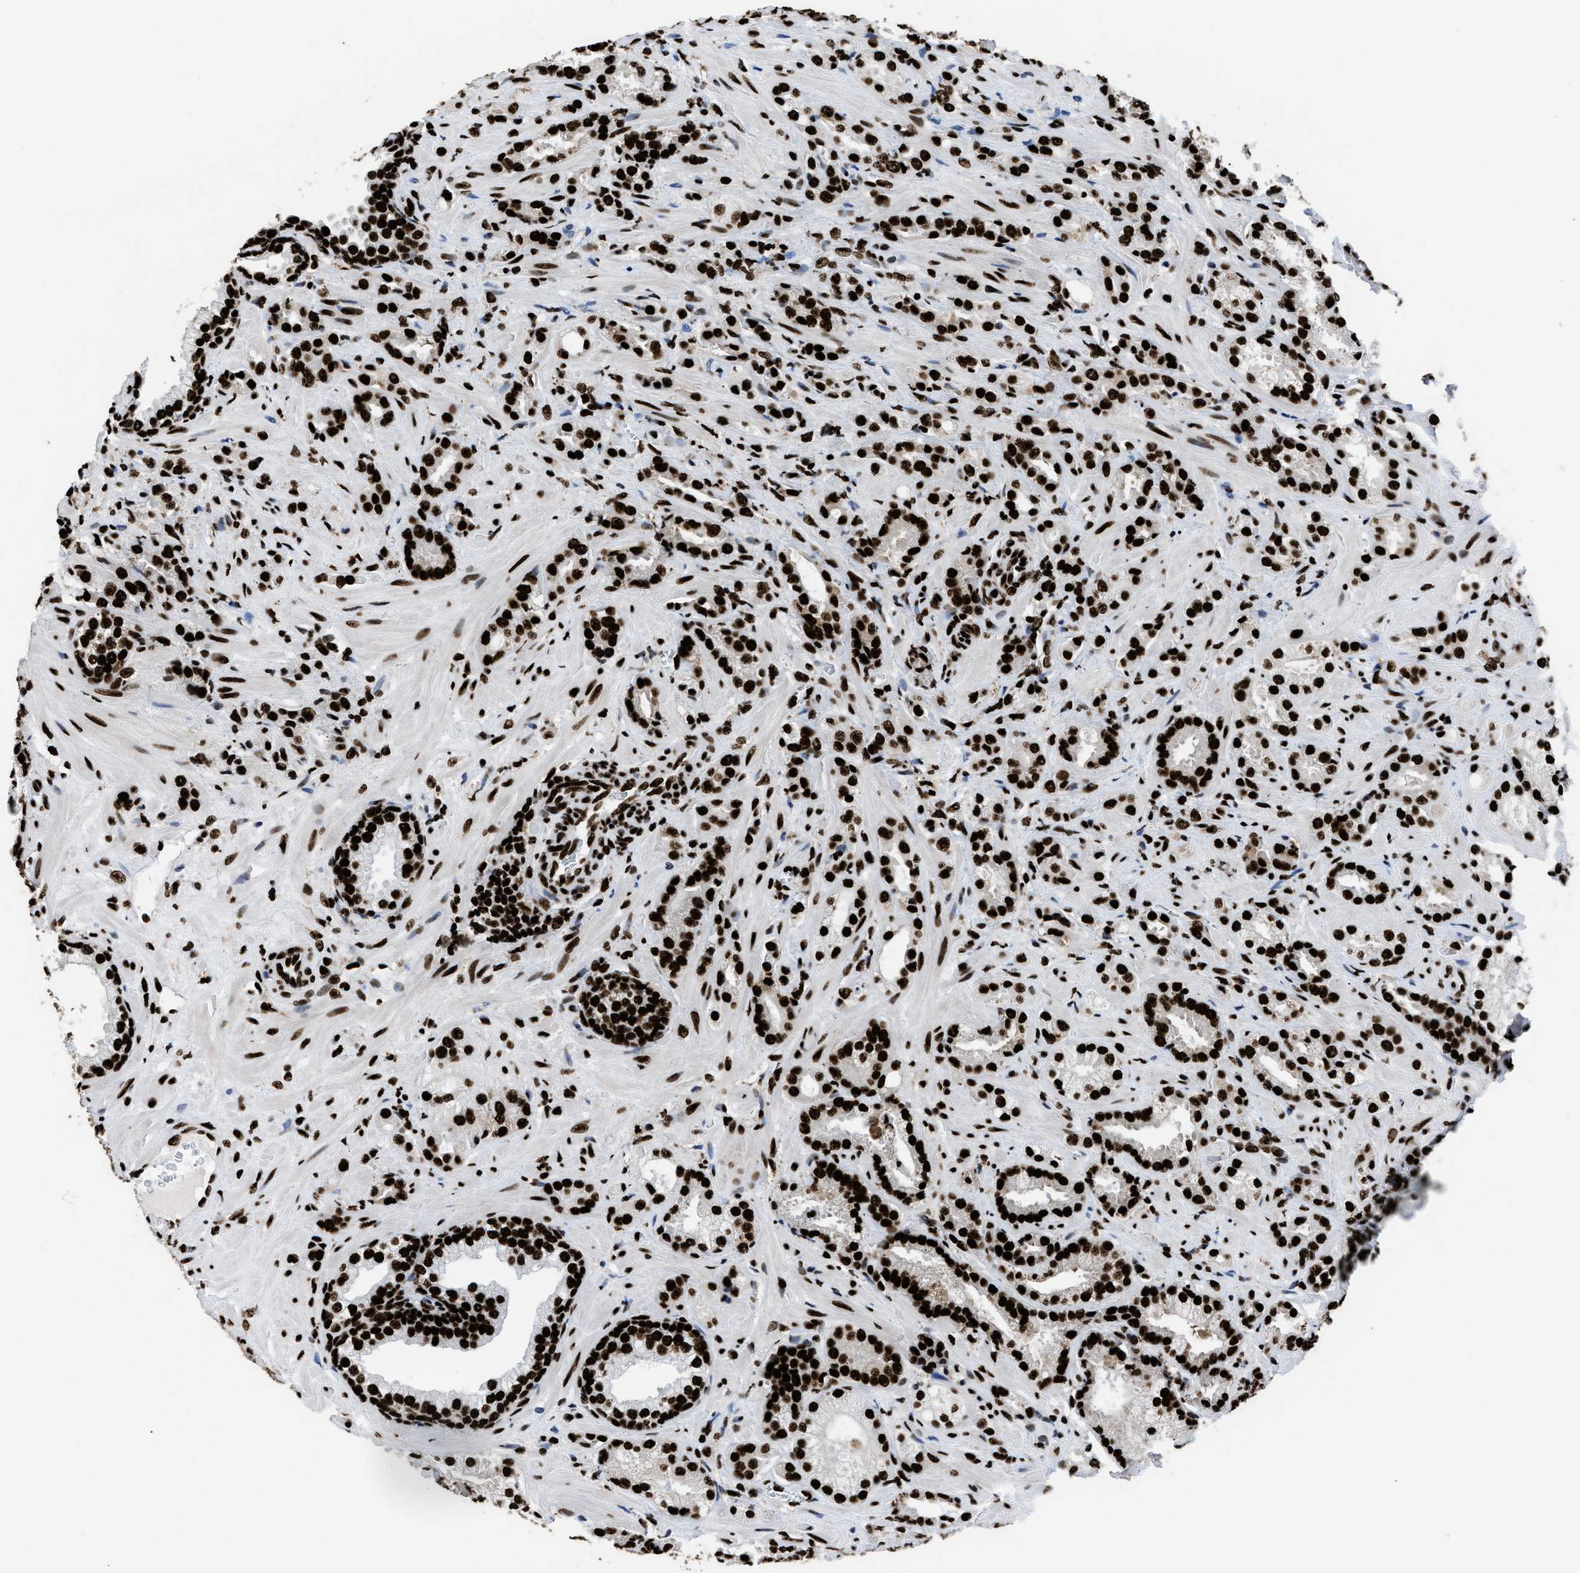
{"staining": {"intensity": "strong", "quantity": ">75%", "location": "nuclear"}, "tissue": "prostate cancer", "cell_type": "Tumor cells", "image_type": "cancer", "snomed": [{"axis": "morphology", "description": "Adenocarcinoma, High grade"}, {"axis": "topography", "description": "Prostate"}], "caption": "Prostate cancer stained for a protein exhibits strong nuclear positivity in tumor cells.", "gene": "HNRNPM", "patient": {"sex": "male", "age": 64}}